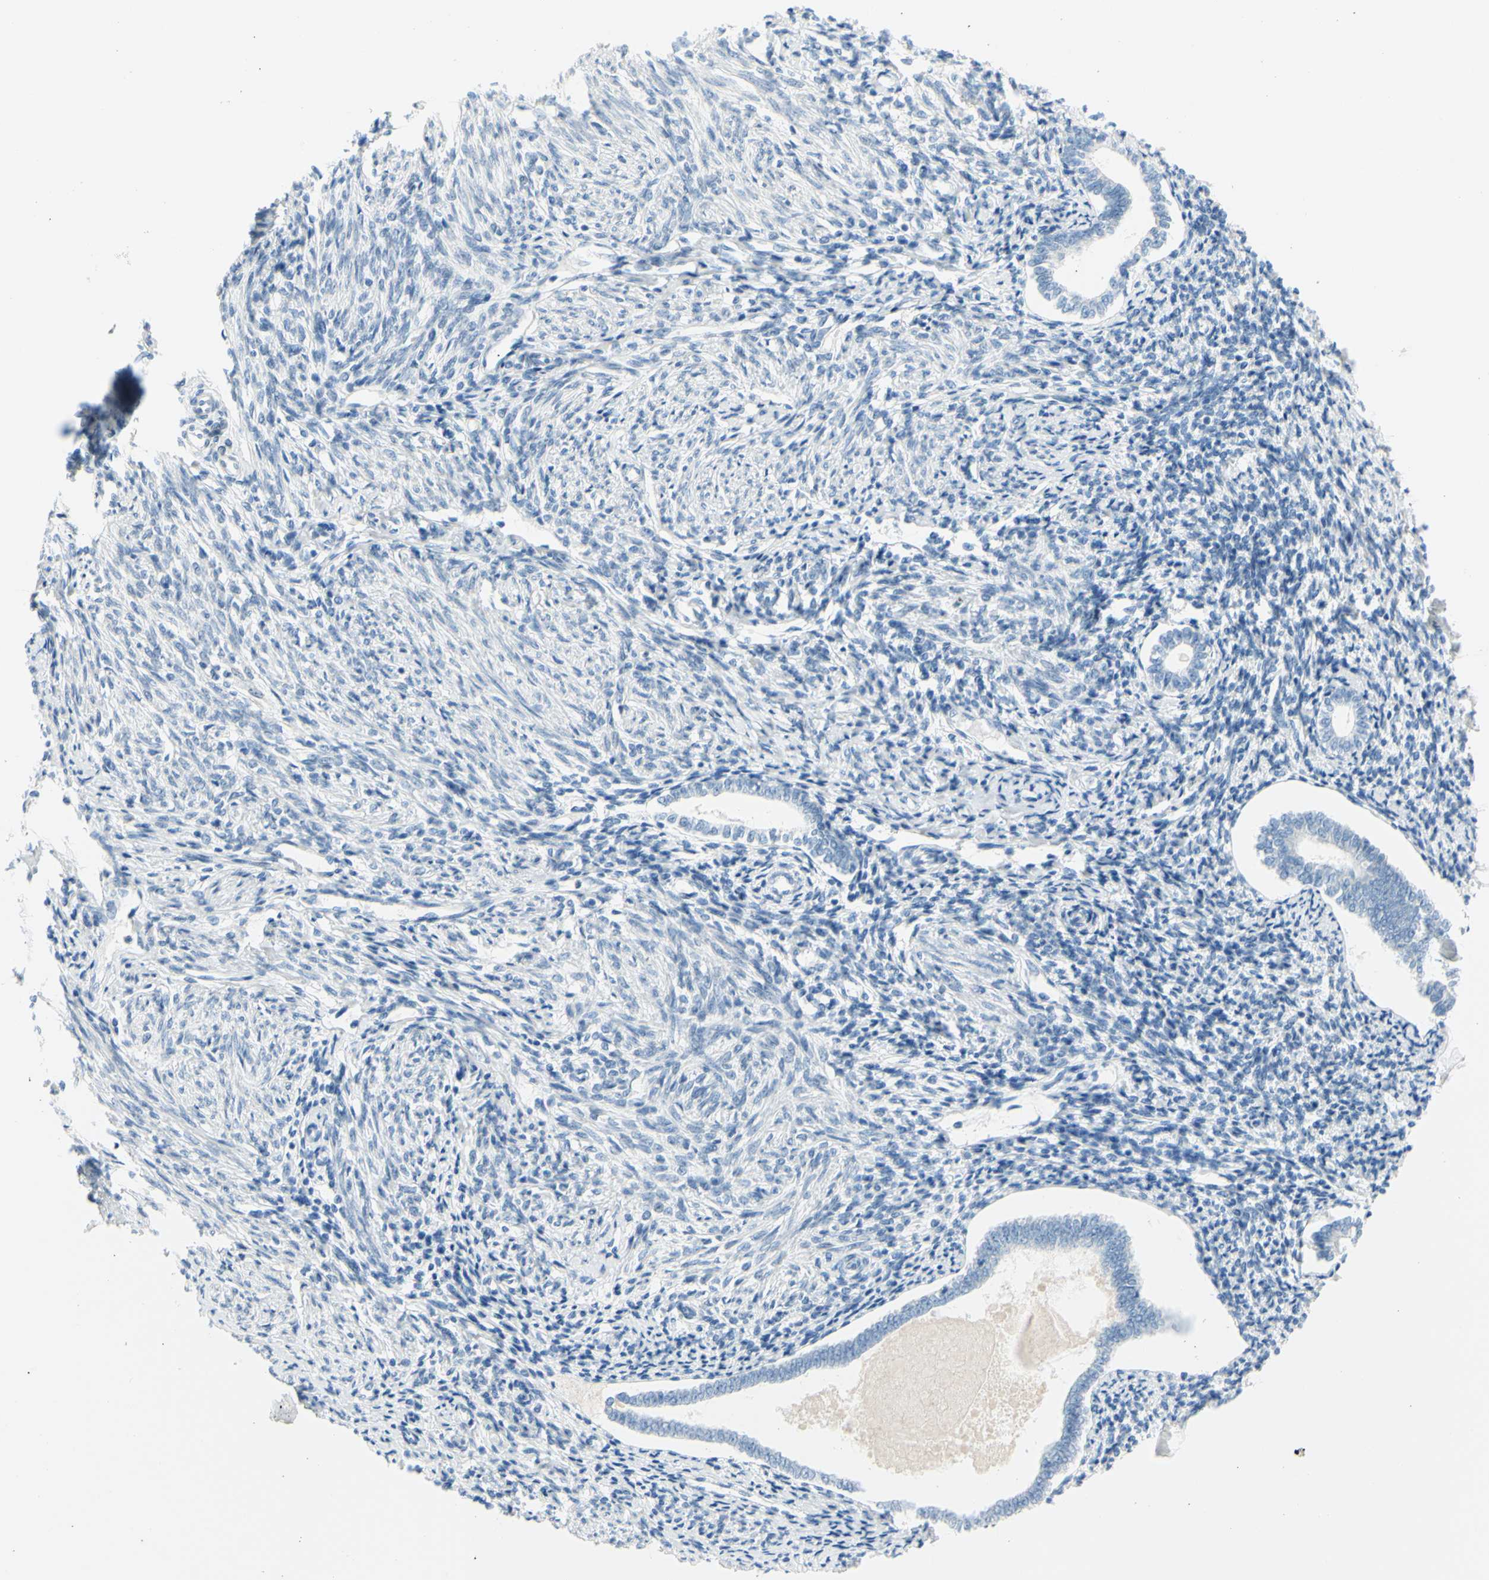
{"staining": {"intensity": "negative", "quantity": "none", "location": "none"}, "tissue": "endometrium", "cell_type": "Cells in endometrial stroma", "image_type": "normal", "snomed": [{"axis": "morphology", "description": "Normal tissue, NOS"}, {"axis": "topography", "description": "Endometrium"}], "caption": "Endometrium stained for a protein using IHC exhibits no expression cells in endometrial stroma.", "gene": "DCT", "patient": {"sex": "female", "age": 71}}